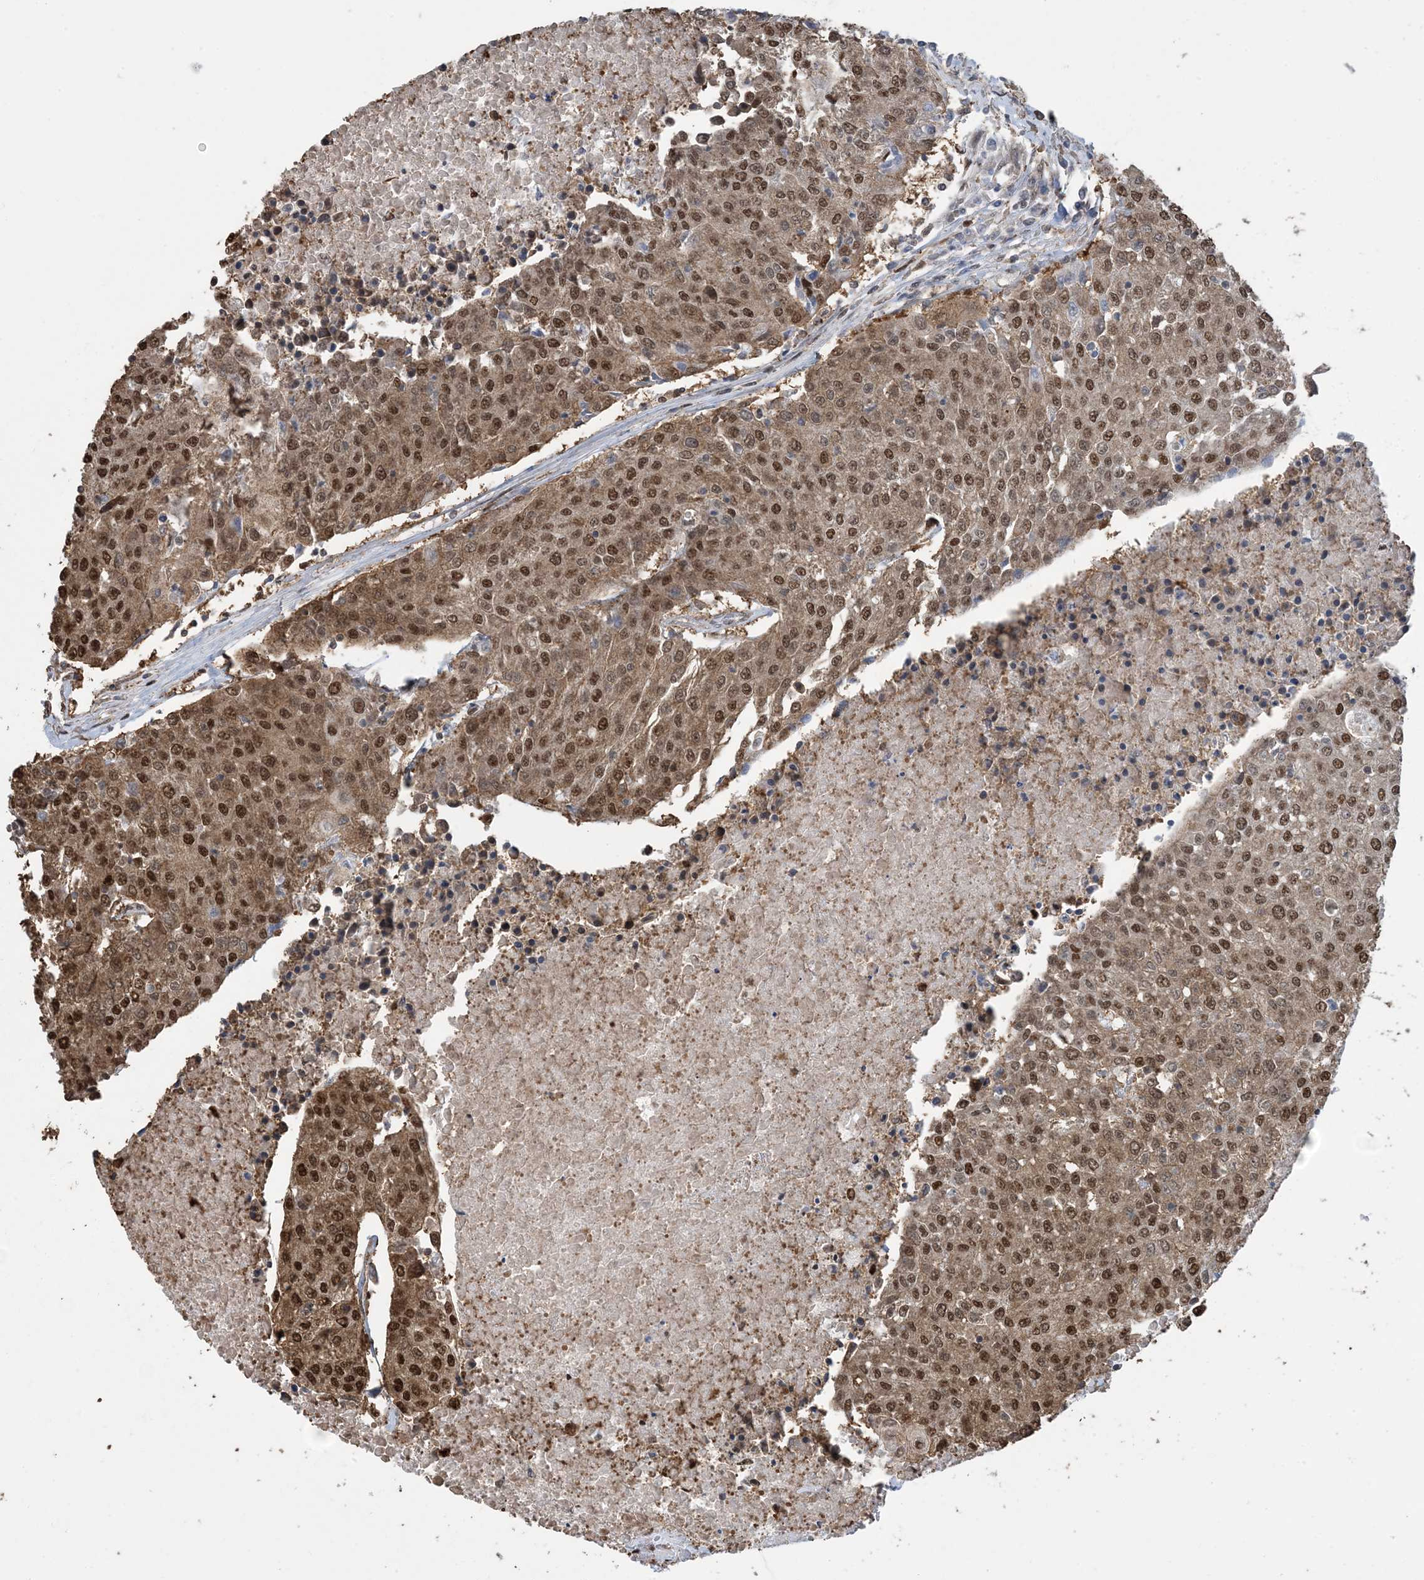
{"staining": {"intensity": "moderate", "quantity": ">75%", "location": "cytoplasmic/membranous,nuclear"}, "tissue": "urothelial cancer", "cell_type": "Tumor cells", "image_type": "cancer", "snomed": [{"axis": "morphology", "description": "Urothelial carcinoma, High grade"}, {"axis": "topography", "description": "Urinary bladder"}], "caption": "Immunohistochemistry (DAB) staining of human urothelial cancer reveals moderate cytoplasmic/membranous and nuclear protein expression in about >75% of tumor cells.", "gene": "HSPA1A", "patient": {"sex": "female", "age": 85}}